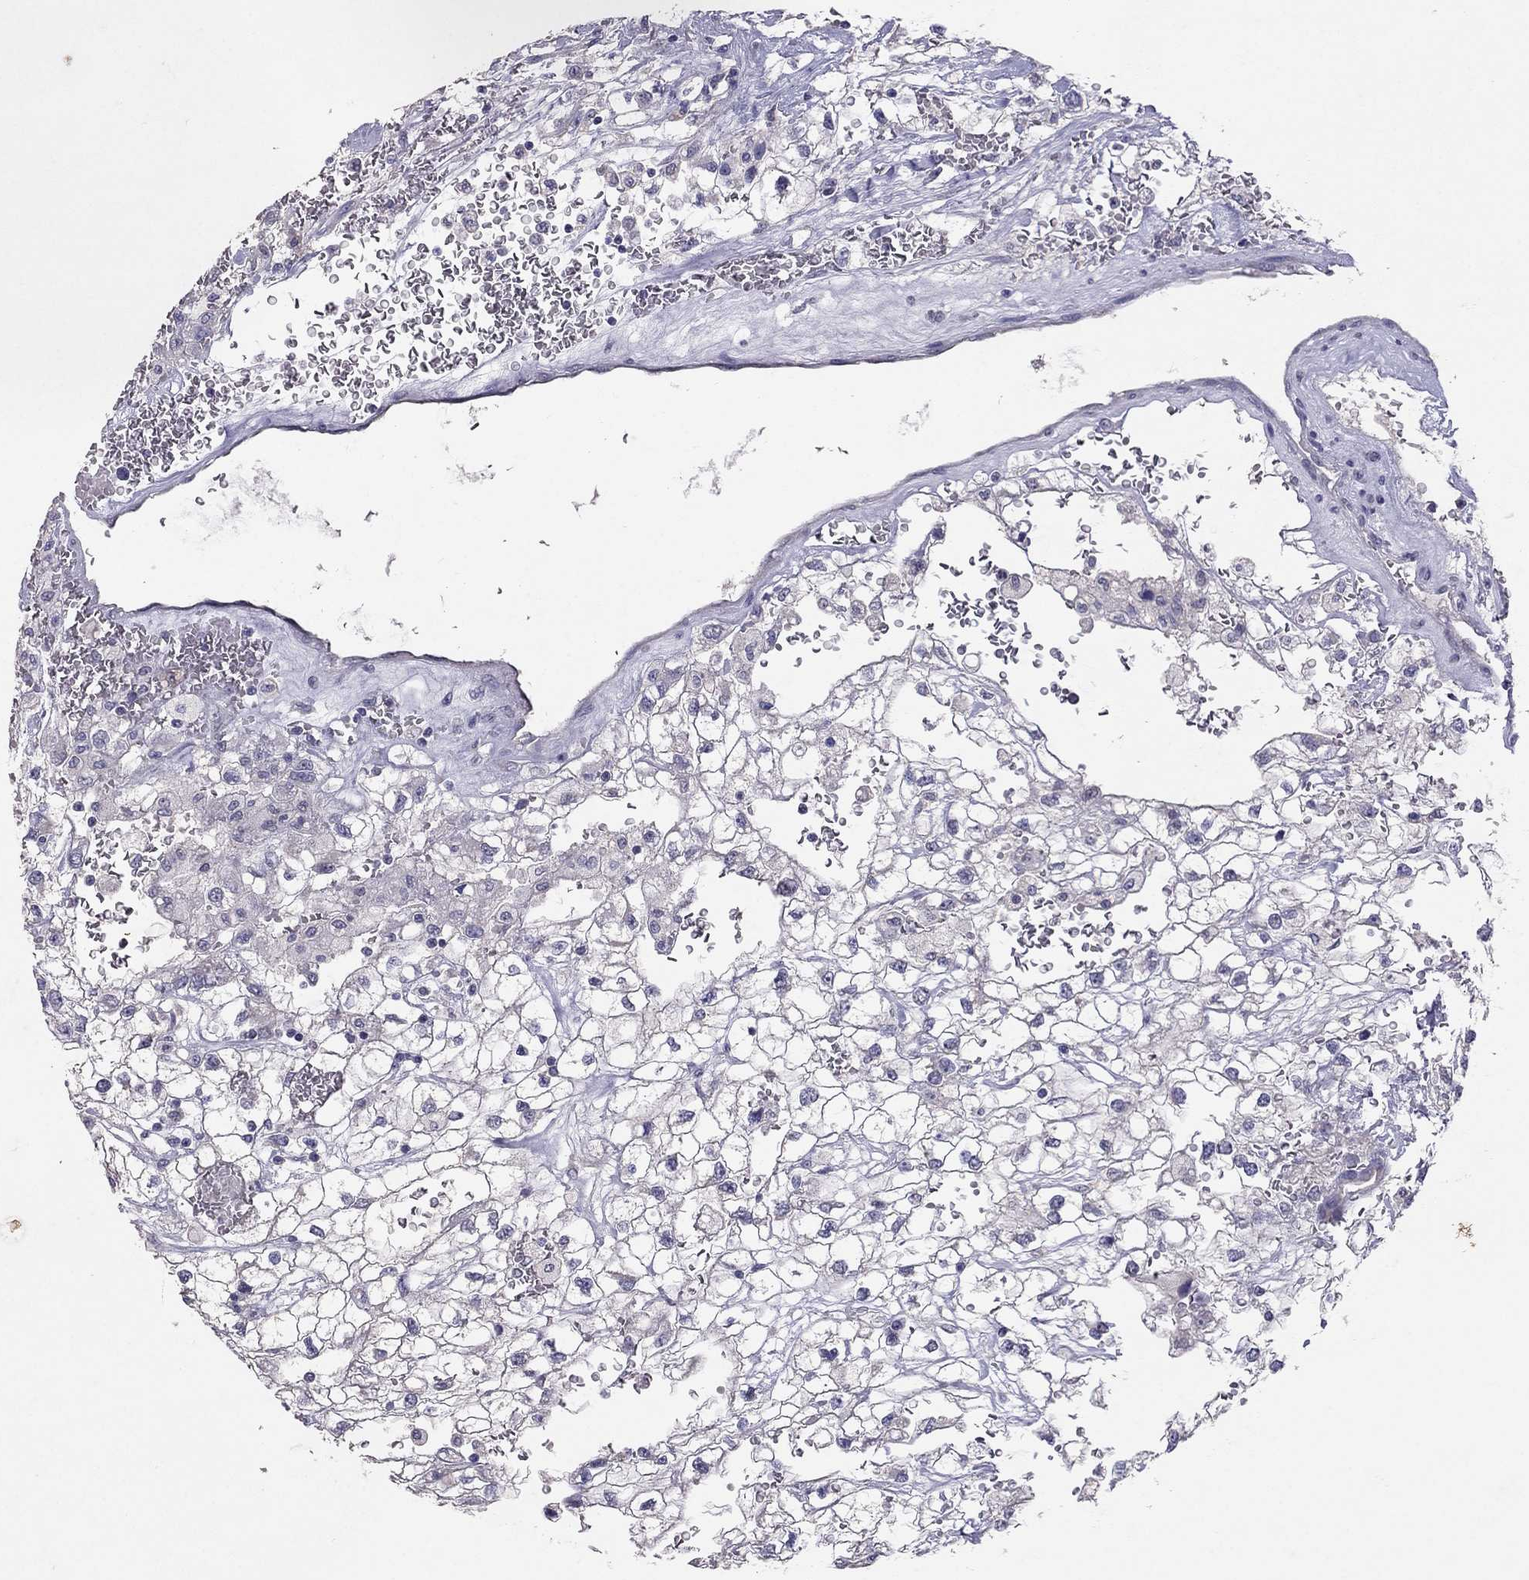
{"staining": {"intensity": "negative", "quantity": "none", "location": "none"}, "tissue": "renal cancer", "cell_type": "Tumor cells", "image_type": "cancer", "snomed": [{"axis": "morphology", "description": "Adenocarcinoma, NOS"}, {"axis": "topography", "description": "Kidney"}], "caption": "A histopathology image of human renal adenocarcinoma is negative for staining in tumor cells.", "gene": "FST", "patient": {"sex": "male", "age": 59}}